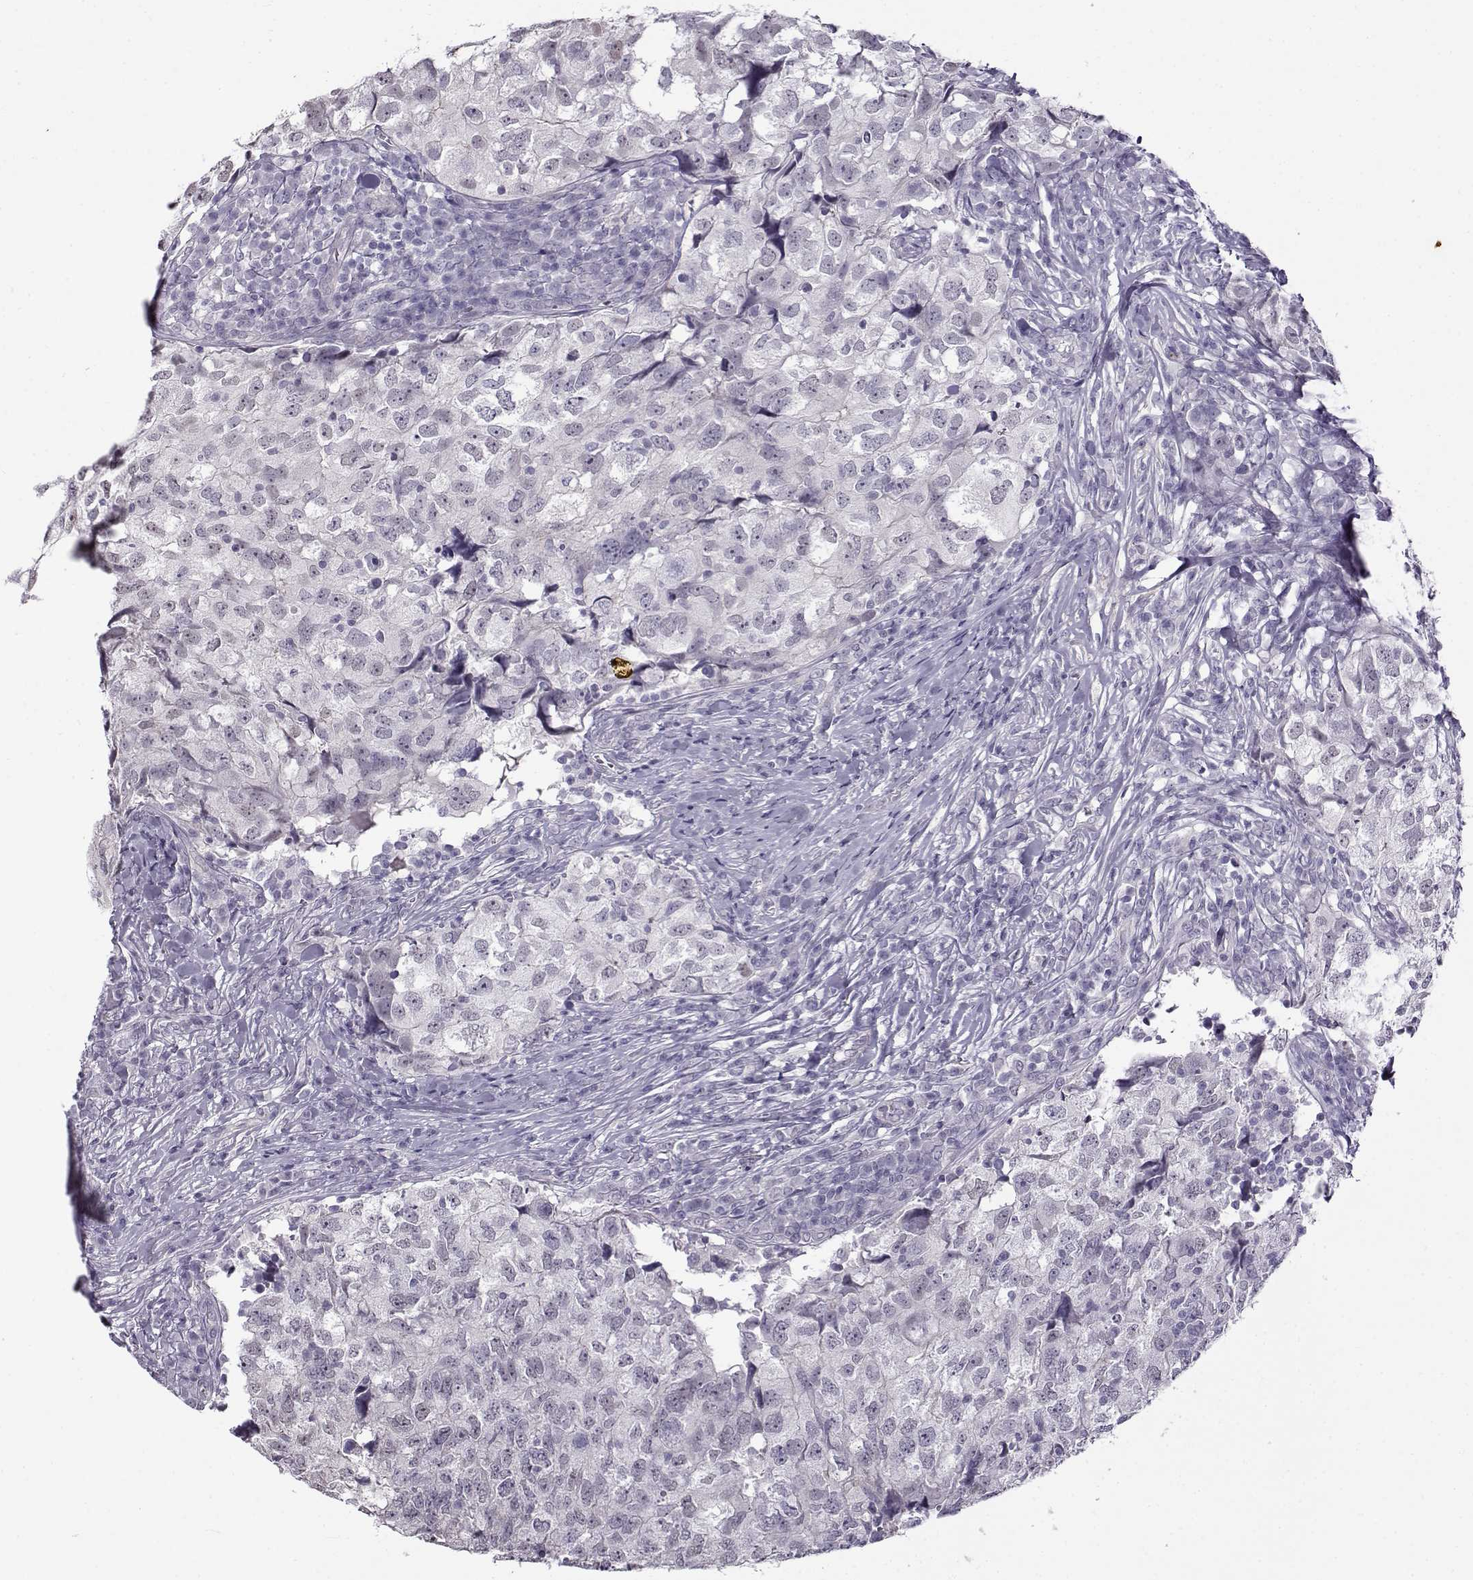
{"staining": {"intensity": "negative", "quantity": "none", "location": "none"}, "tissue": "breast cancer", "cell_type": "Tumor cells", "image_type": "cancer", "snomed": [{"axis": "morphology", "description": "Duct carcinoma"}, {"axis": "topography", "description": "Breast"}], "caption": "Immunohistochemistry of intraductal carcinoma (breast) displays no positivity in tumor cells.", "gene": "TEX55", "patient": {"sex": "female", "age": 30}}